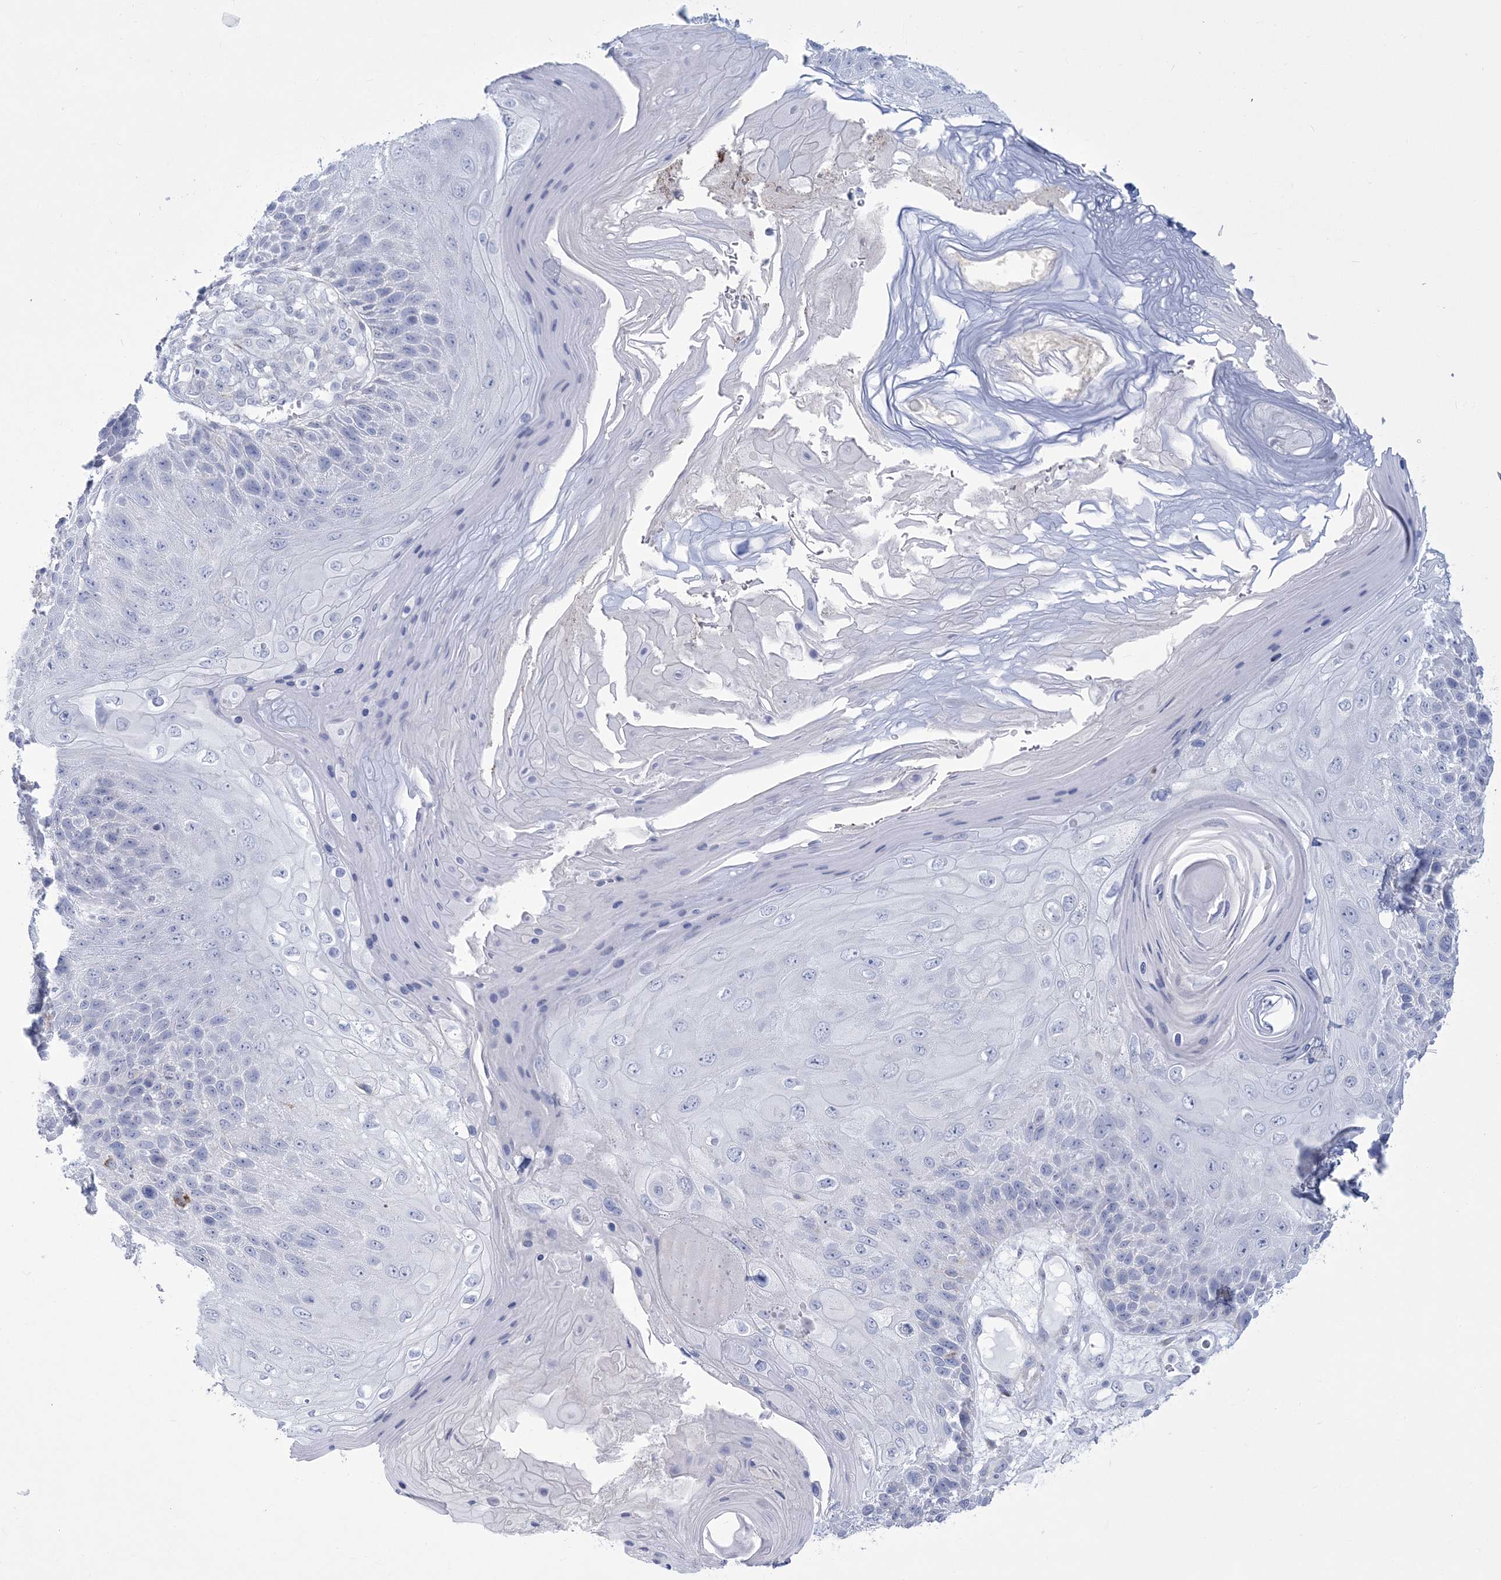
{"staining": {"intensity": "negative", "quantity": "none", "location": "none"}, "tissue": "skin cancer", "cell_type": "Tumor cells", "image_type": "cancer", "snomed": [{"axis": "morphology", "description": "Squamous cell carcinoma, NOS"}, {"axis": "topography", "description": "Skin"}], "caption": "The histopathology image shows no staining of tumor cells in skin cancer.", "gene": "WDR27", "patient": {"sex": "female", "age": 88}}